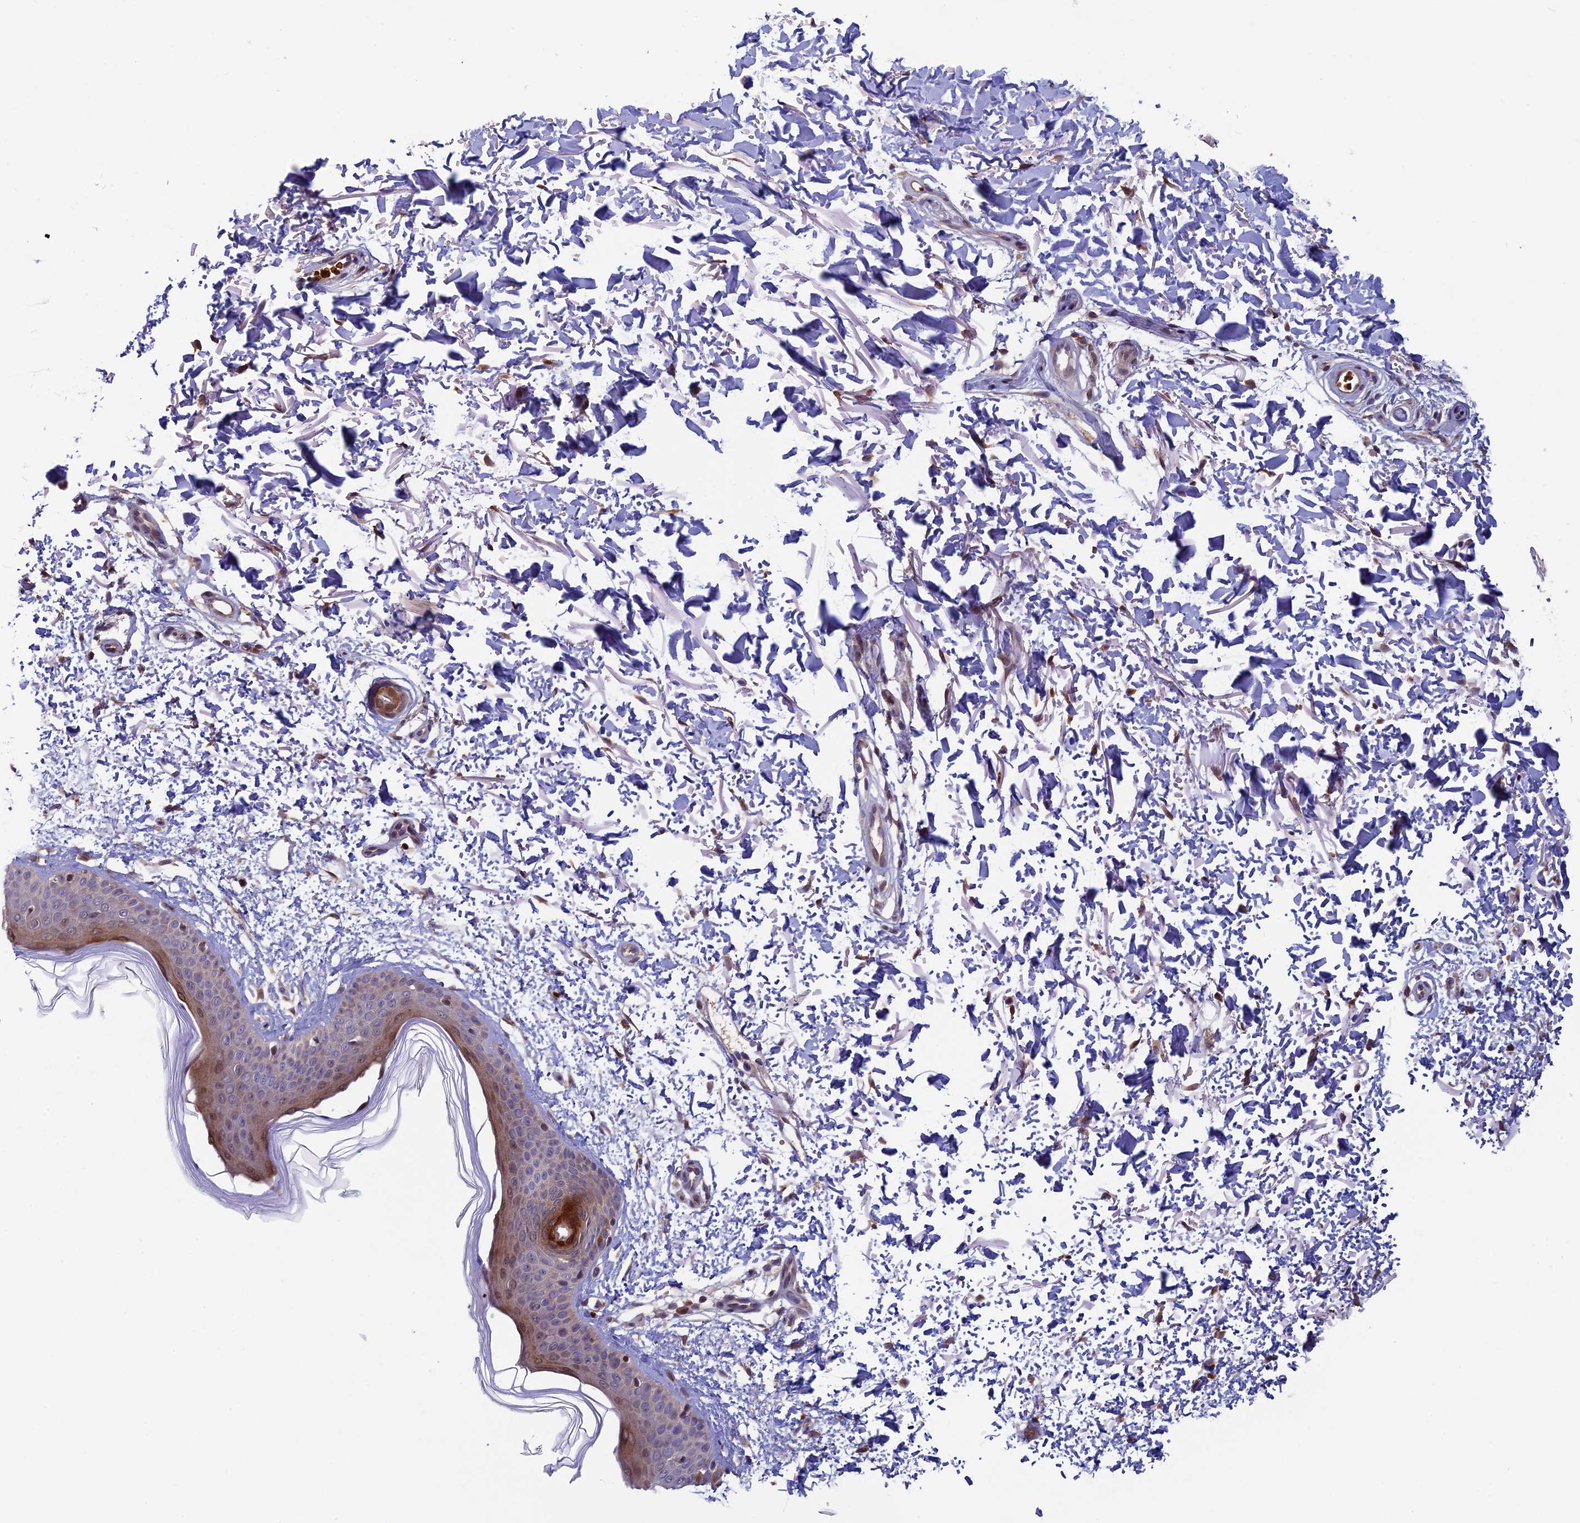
{"staining": {"intensity": "weak", "quantity": ">75%", "location": "cytoplasmic/membranous"}, "tissue": "skin", "cell_type": "Fibroblasts", "image_type": "normal", "snomed": [{"axis": "morphology", "description": "Normal tissue, NOS"}, {"axis": "topography", "description": "Skin"}], "caption": "Protein expression analysis of unremarkable skin shows weak cytoplasmic/membranous expression in about >75% of fibroblasts. Nuclei are stained in blue.", "gene": "CCDC9B", "patient": {"sex": "male", "age": 66}}